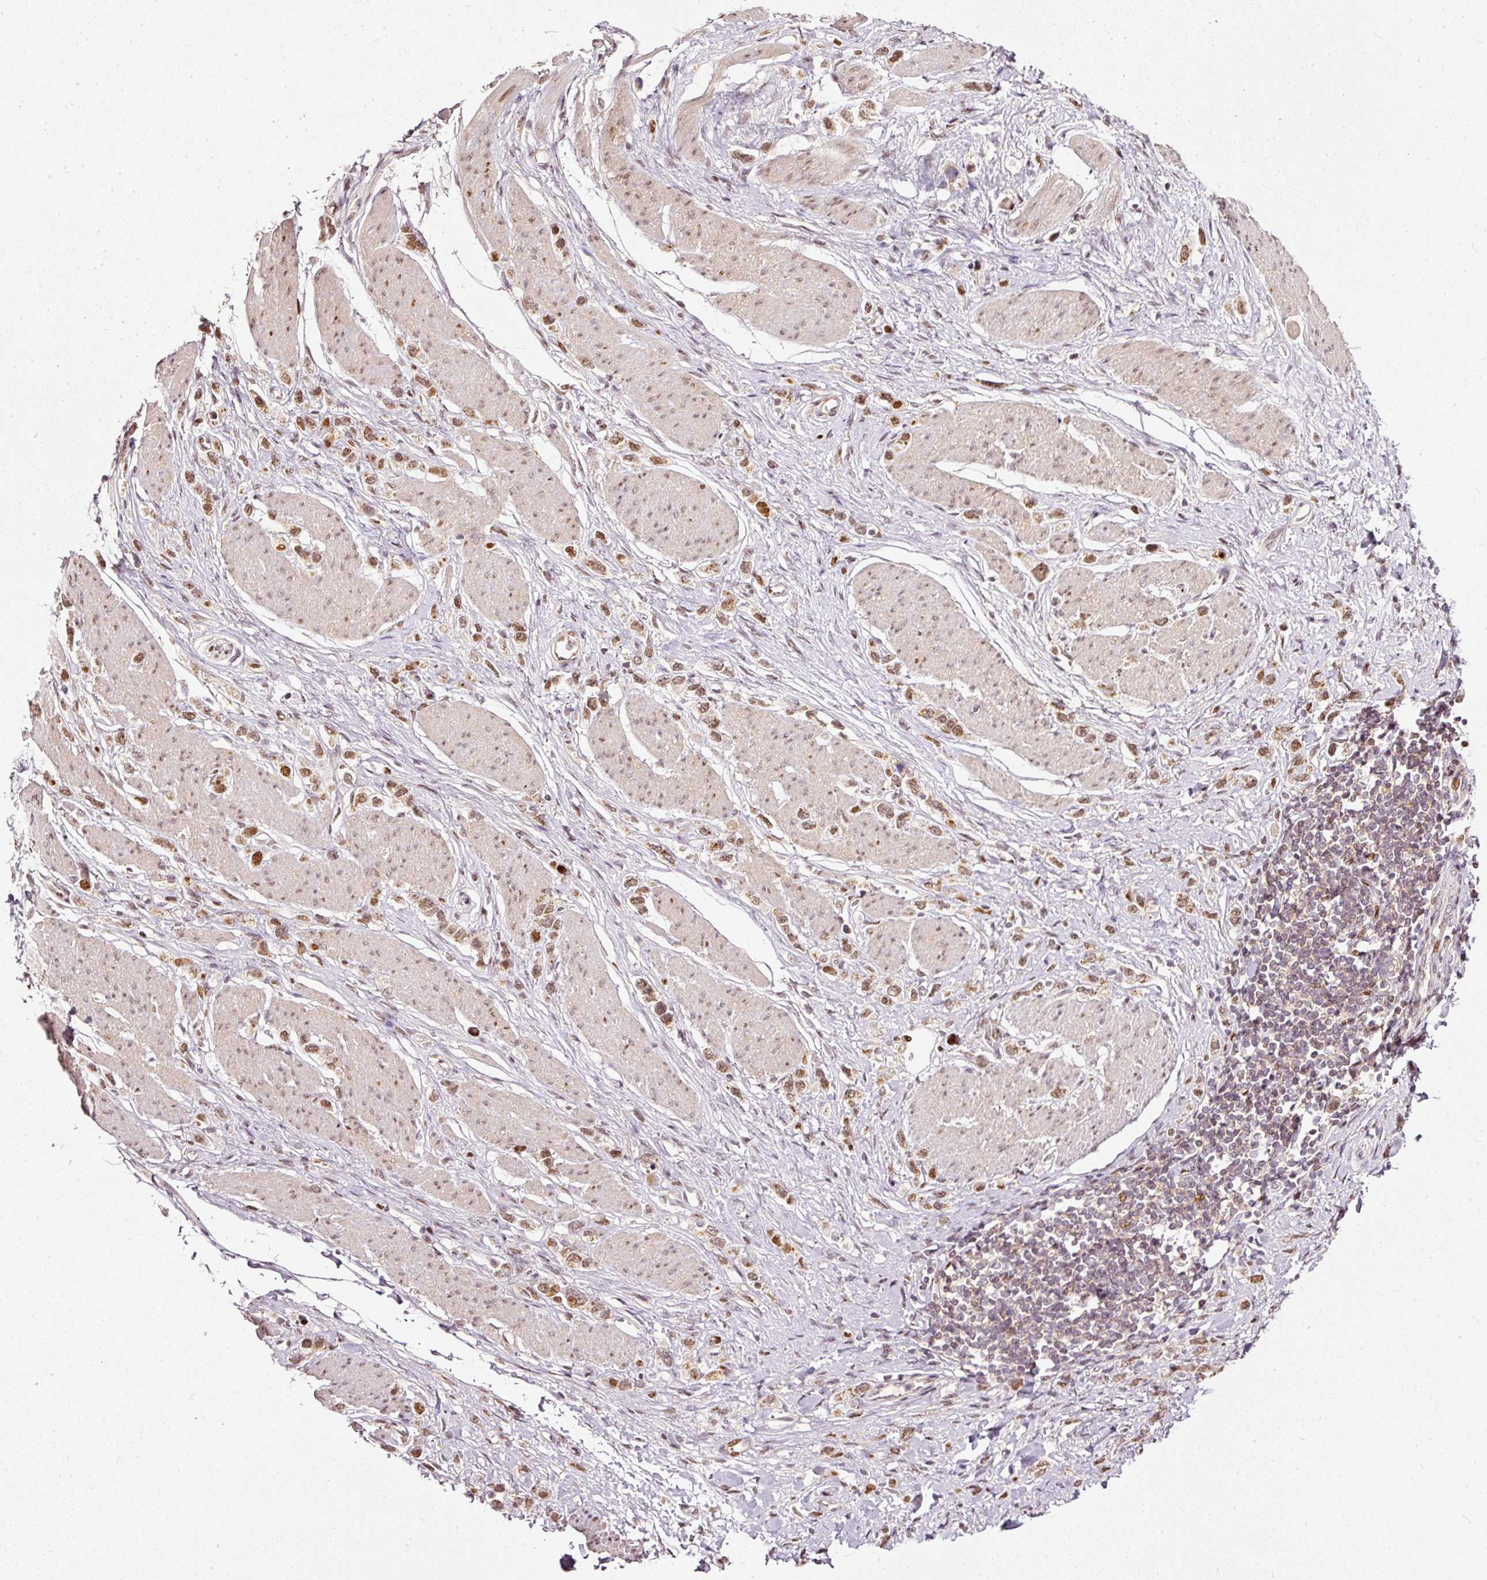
{"staining": {"intensity": "moderate", "quantity": ">75%", "location": "nuclear"}, "tissue": "stomach cancer", "cell_type": "Tumor cells", "image_type": "cancer", "snomed": [{"axis": "morphology", "description": "Adenocarcinoma, NOS"}, {"axis": "topography", "description": "Stomach"}], "caption": "The photomicrograph demonstrates immunohistochemical staining of stomach cancer. There is moderate nuclear positivity is present in approximately >75% of tumor cells.", "gene": "ZNF778", "patient": {"sex": "female", "age": 65}}